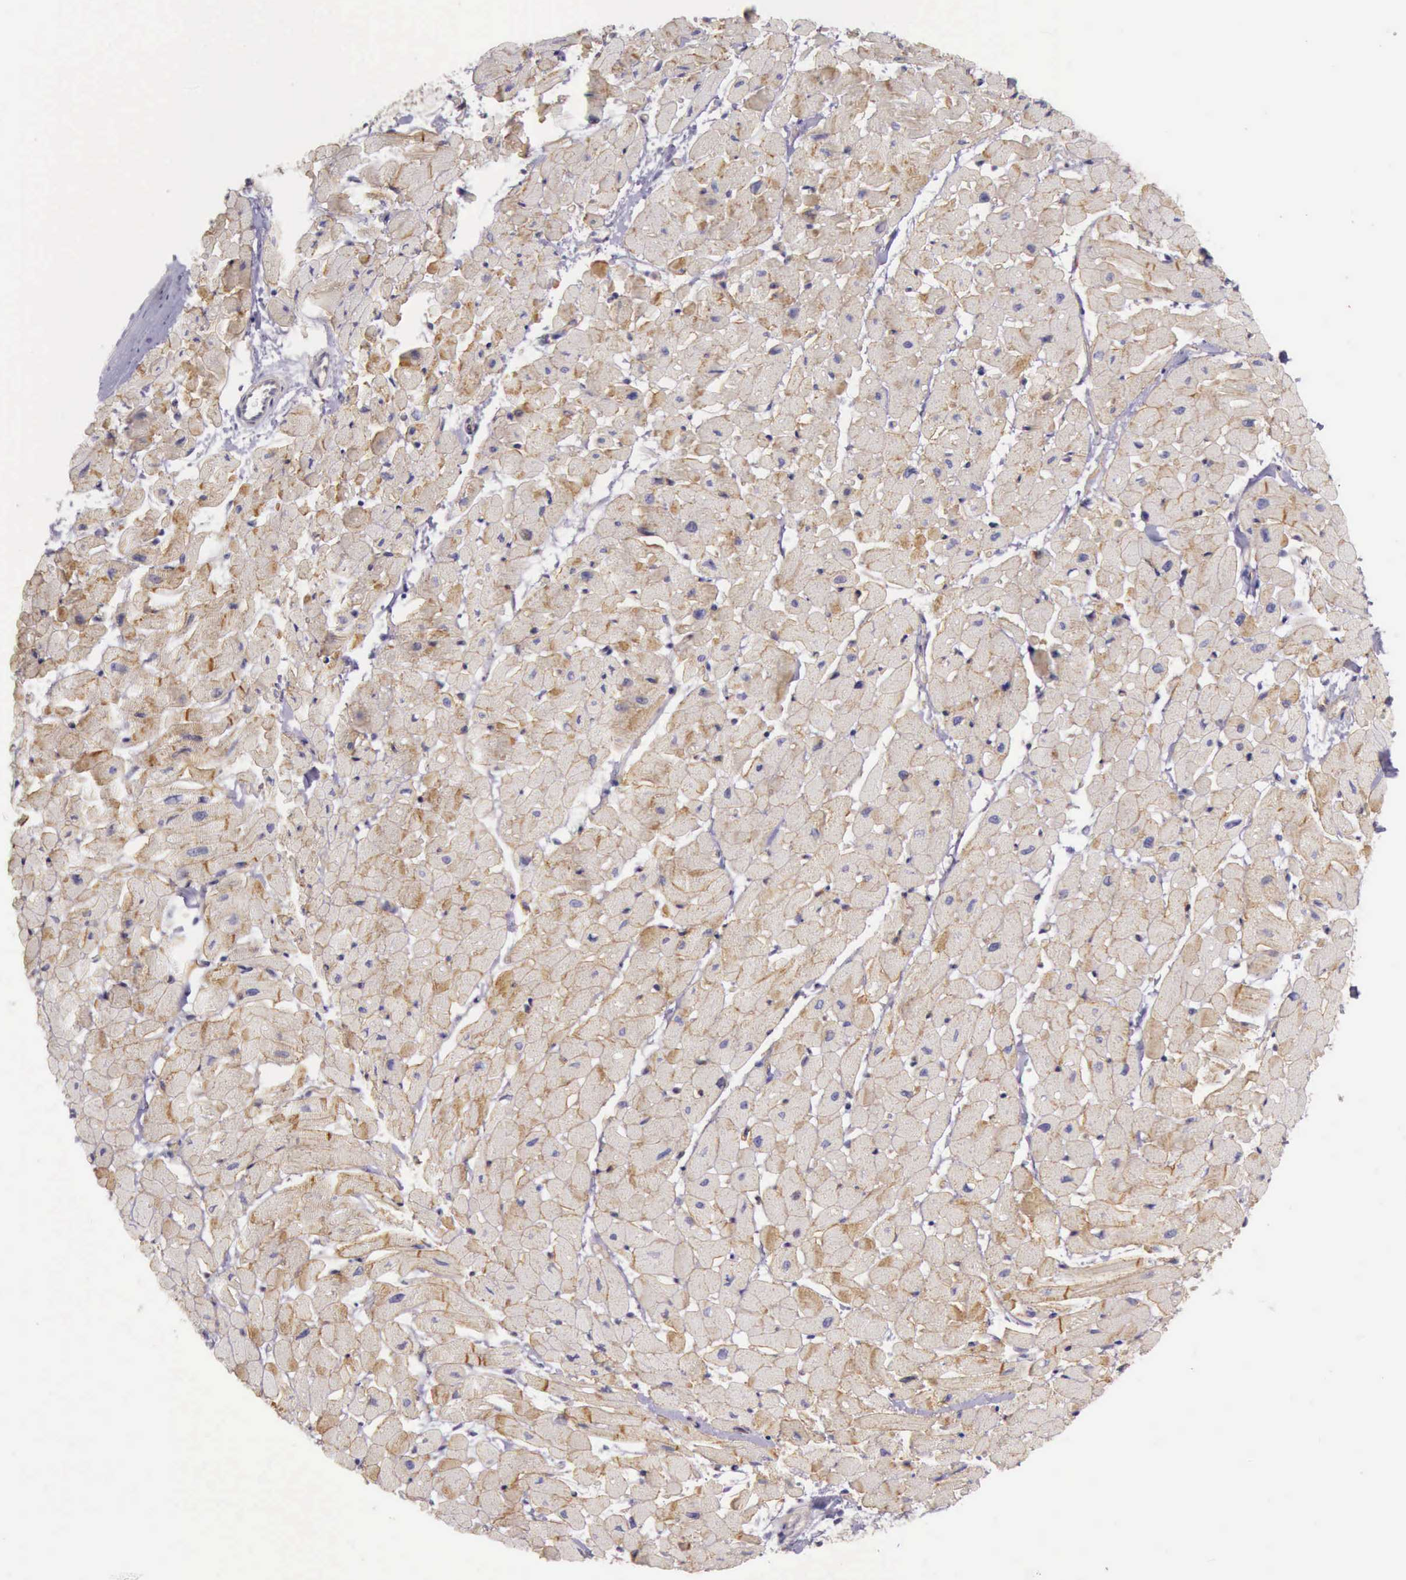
{"staining": {"intensity": "moderate", "quantity": ">75%", "location": "cytoplasmic/membranous"}, "tissue": "heart muscle", "cell_type": "Cardiomyocytes", "image_type": "normal", "snomed": [{"axis": "morphology", "description": "Normal tissue, NOS"}, {"axis": "topography", "description": "Heart"}], "caption": "Heart muscle stained with DAB (3,3'-diaminobenzidine) IHC demonstrates medium levels of moderate cytoplasmic/membranous positivity in approximately >75% of cardiomyocytes. (IHC, brightfield microscopy, high magnification).", "gene": "TCEANC", "patient": {"sex": "male", "age": 45}}